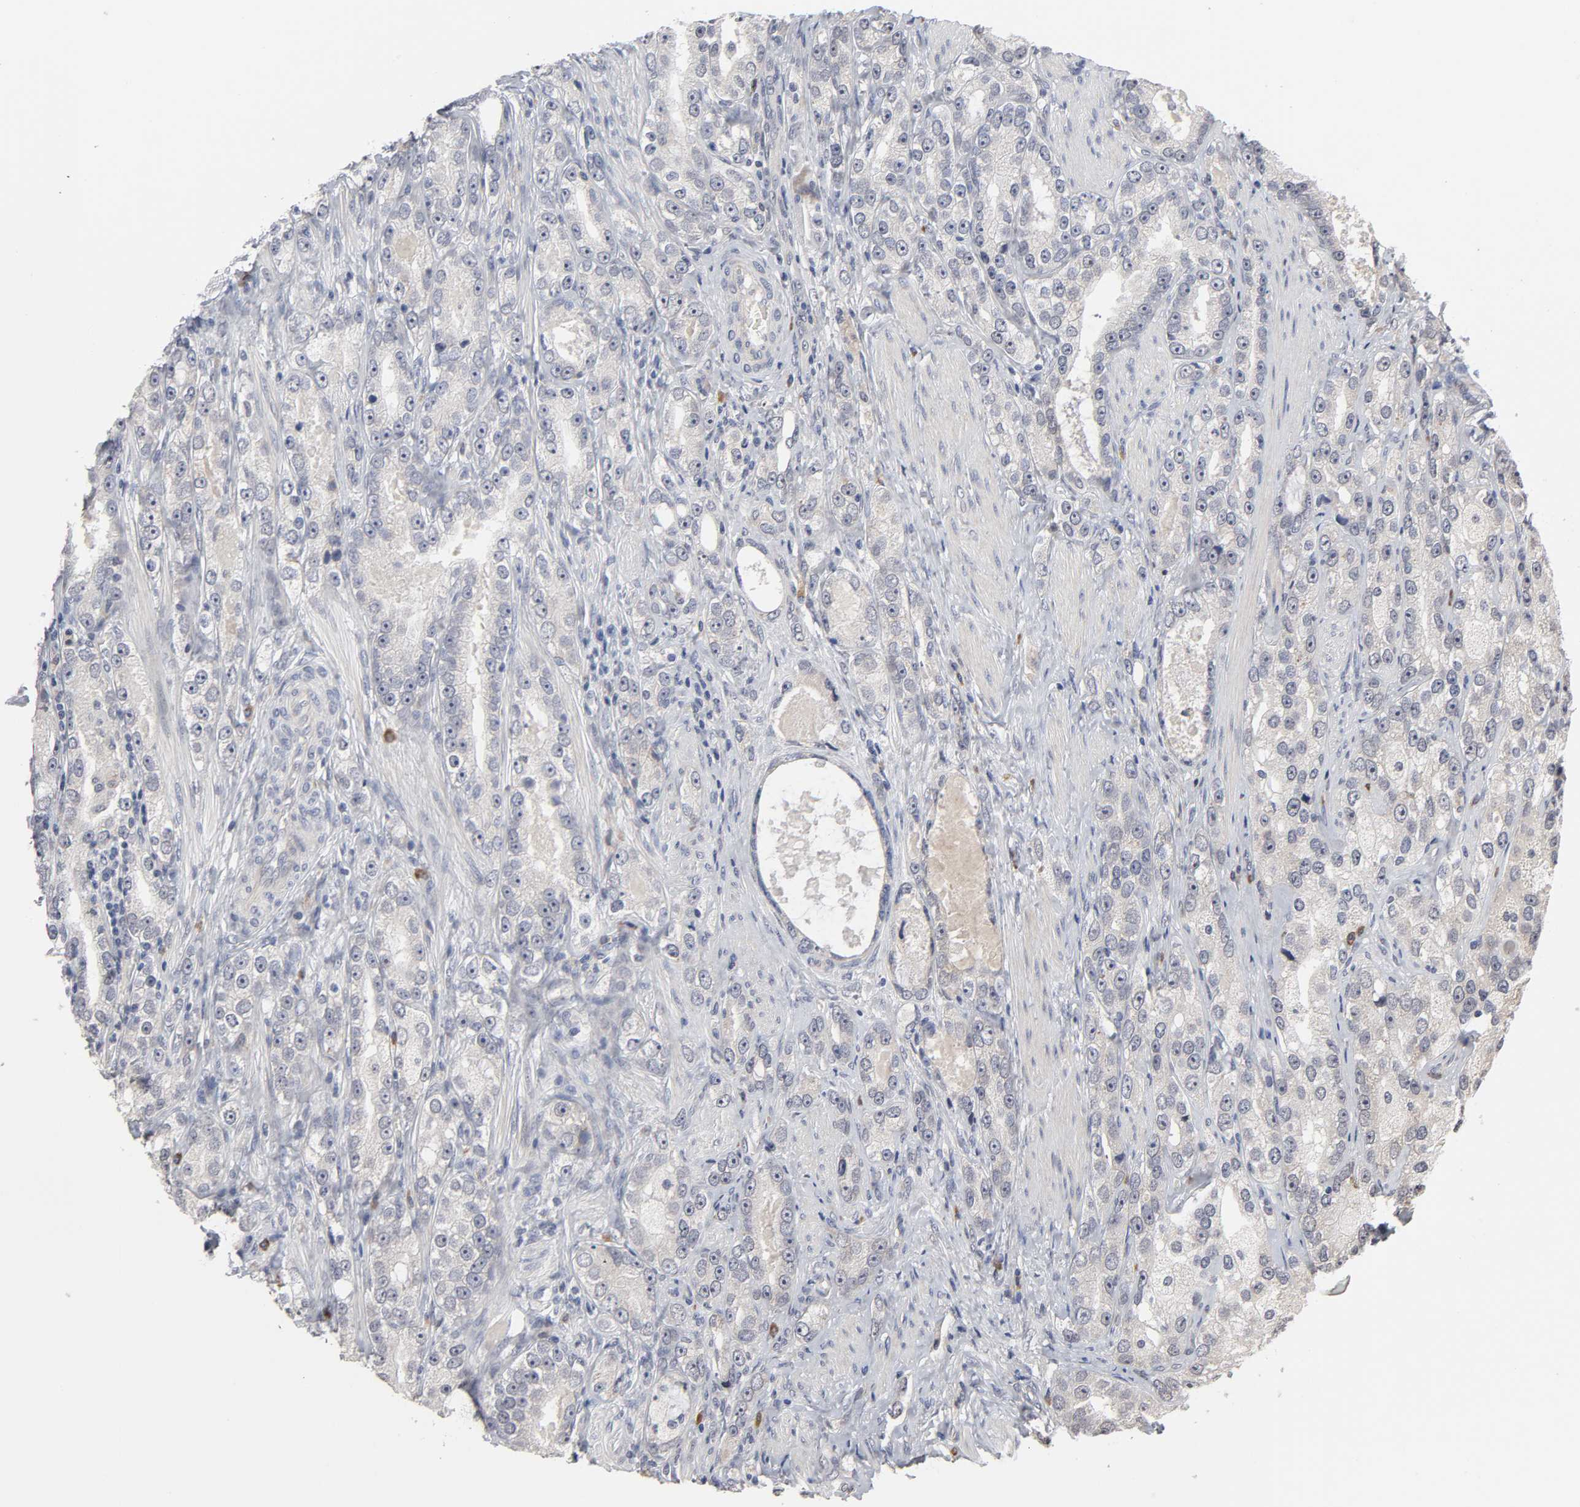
{"staining": {"intensity": "negative", "quantity": "none", "location": "none"}, "tissue": "prostate cancer", "cell_type": "Tumor cells", "image_type": "cancer", "snomed": [{"axis": "morphology", "description": "Adenocarcinoma, High grade"}, {"axis": "topography", "description": "Prostate"}], "caption": "Immunohistochemistry (IHC) photomicrograph of human prostate cancer (high-grade adenocarcinoma) stained for a protein (brown), which exhibits no expression in tumor cells. Nuclei are stained in blue.", "gene": "HNF4A", "patient": {"sex": "male", "age": 63}}